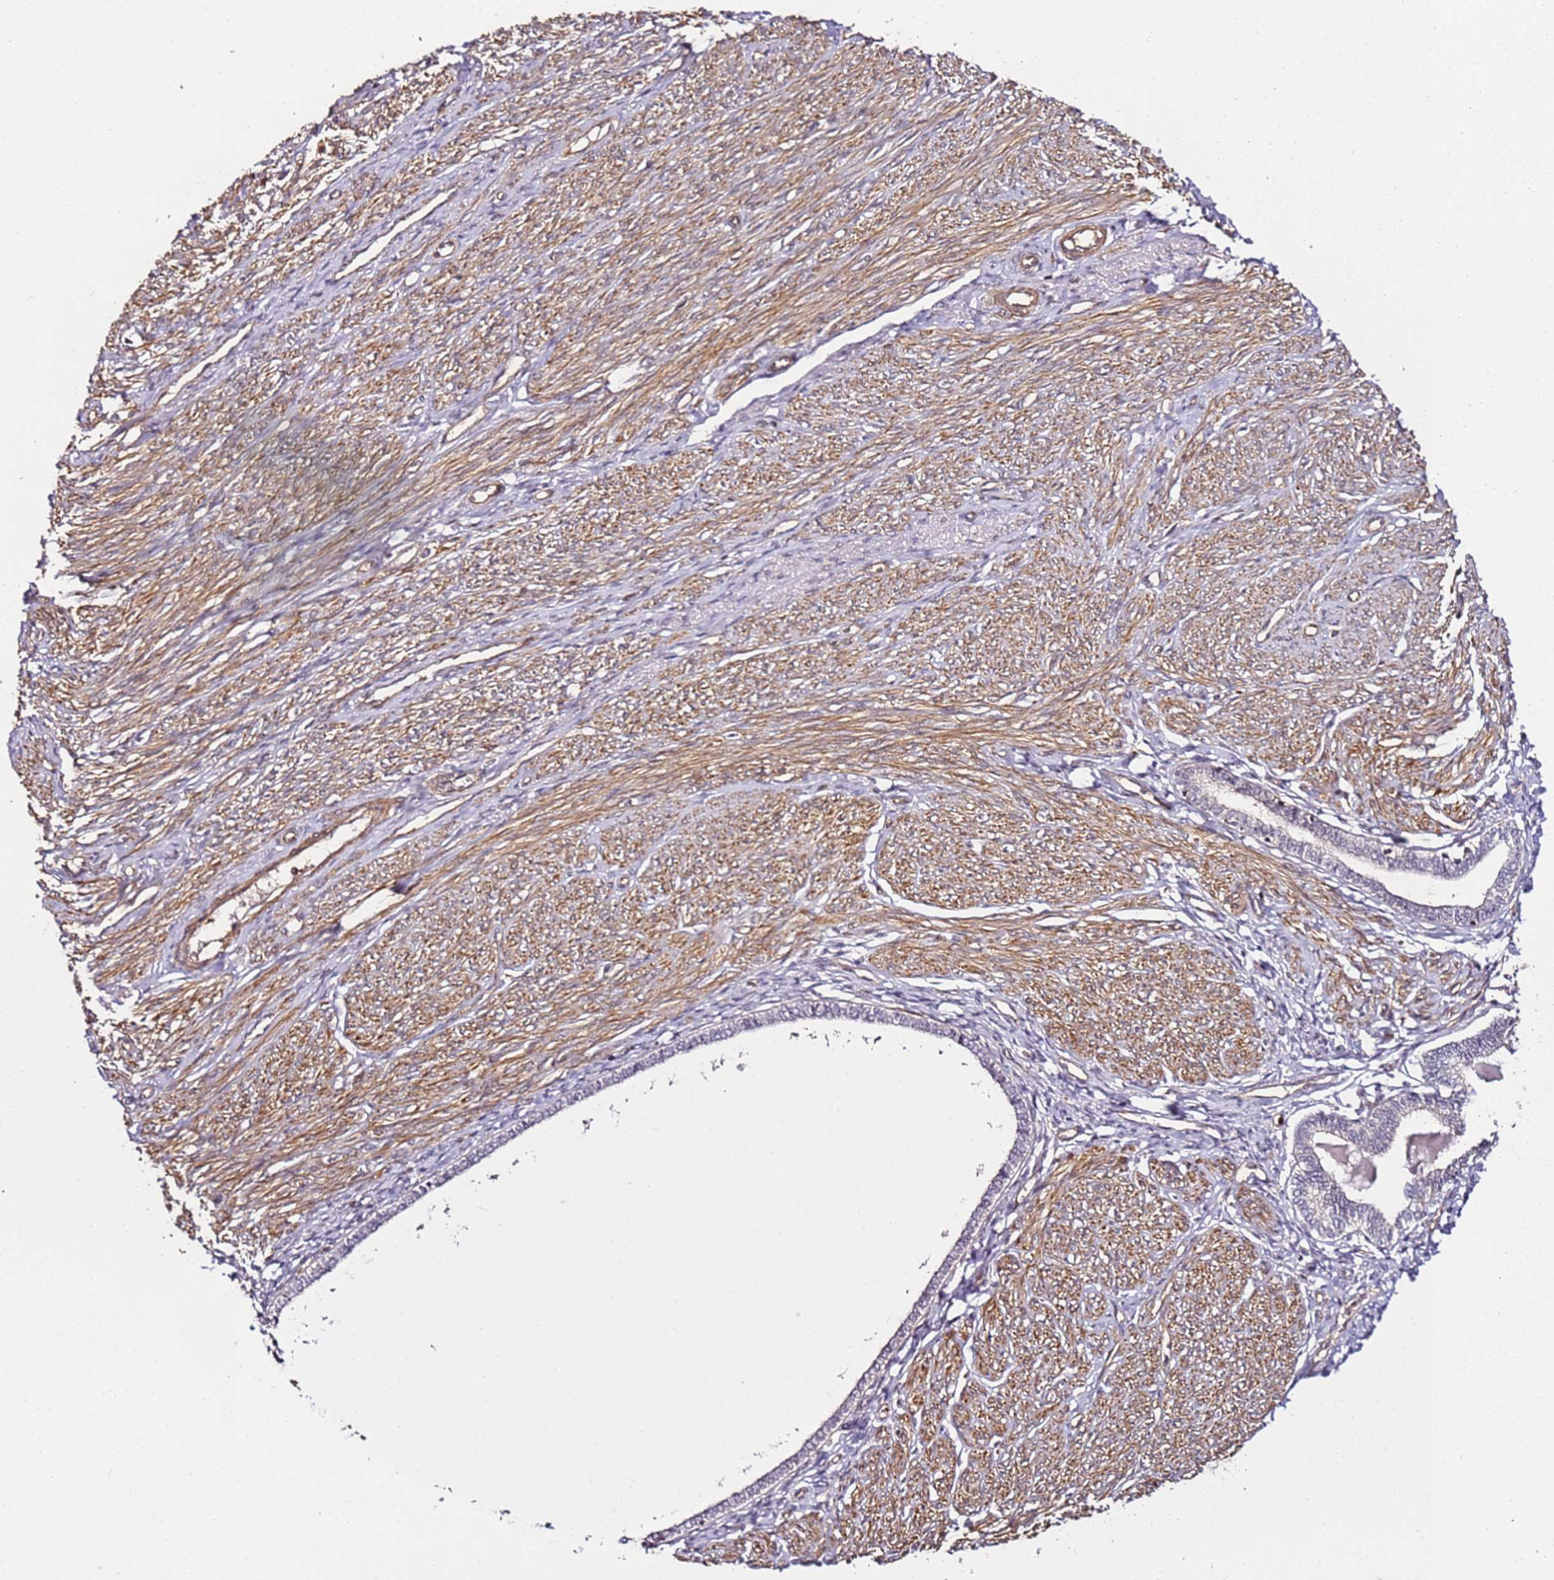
{"staining": {"intensity": "moderate", "quantity": ">75%", "location": "cytoplasmic/membranous"}, "tissue": "endometrium", "cell_type": "Cells in endometrial stroma", "image_type": "normal", "snomed": [{"axis": "morphology", "description": "Normal tissue, NOS"}, {"axis": "topography", "description": "Endometrium"}], "caption": "Cells in endometrial stroma demonstrate moderate cytoplasmic/membranous positivity in approximately >75% of cells in normal endometrium. (Stains: DAB in brown, nuclei in blue, Microscopy: brightfield microscopy at high magnification).", "gene": "CCNYL1", "patient": {"sex": "female", "age": 72}}